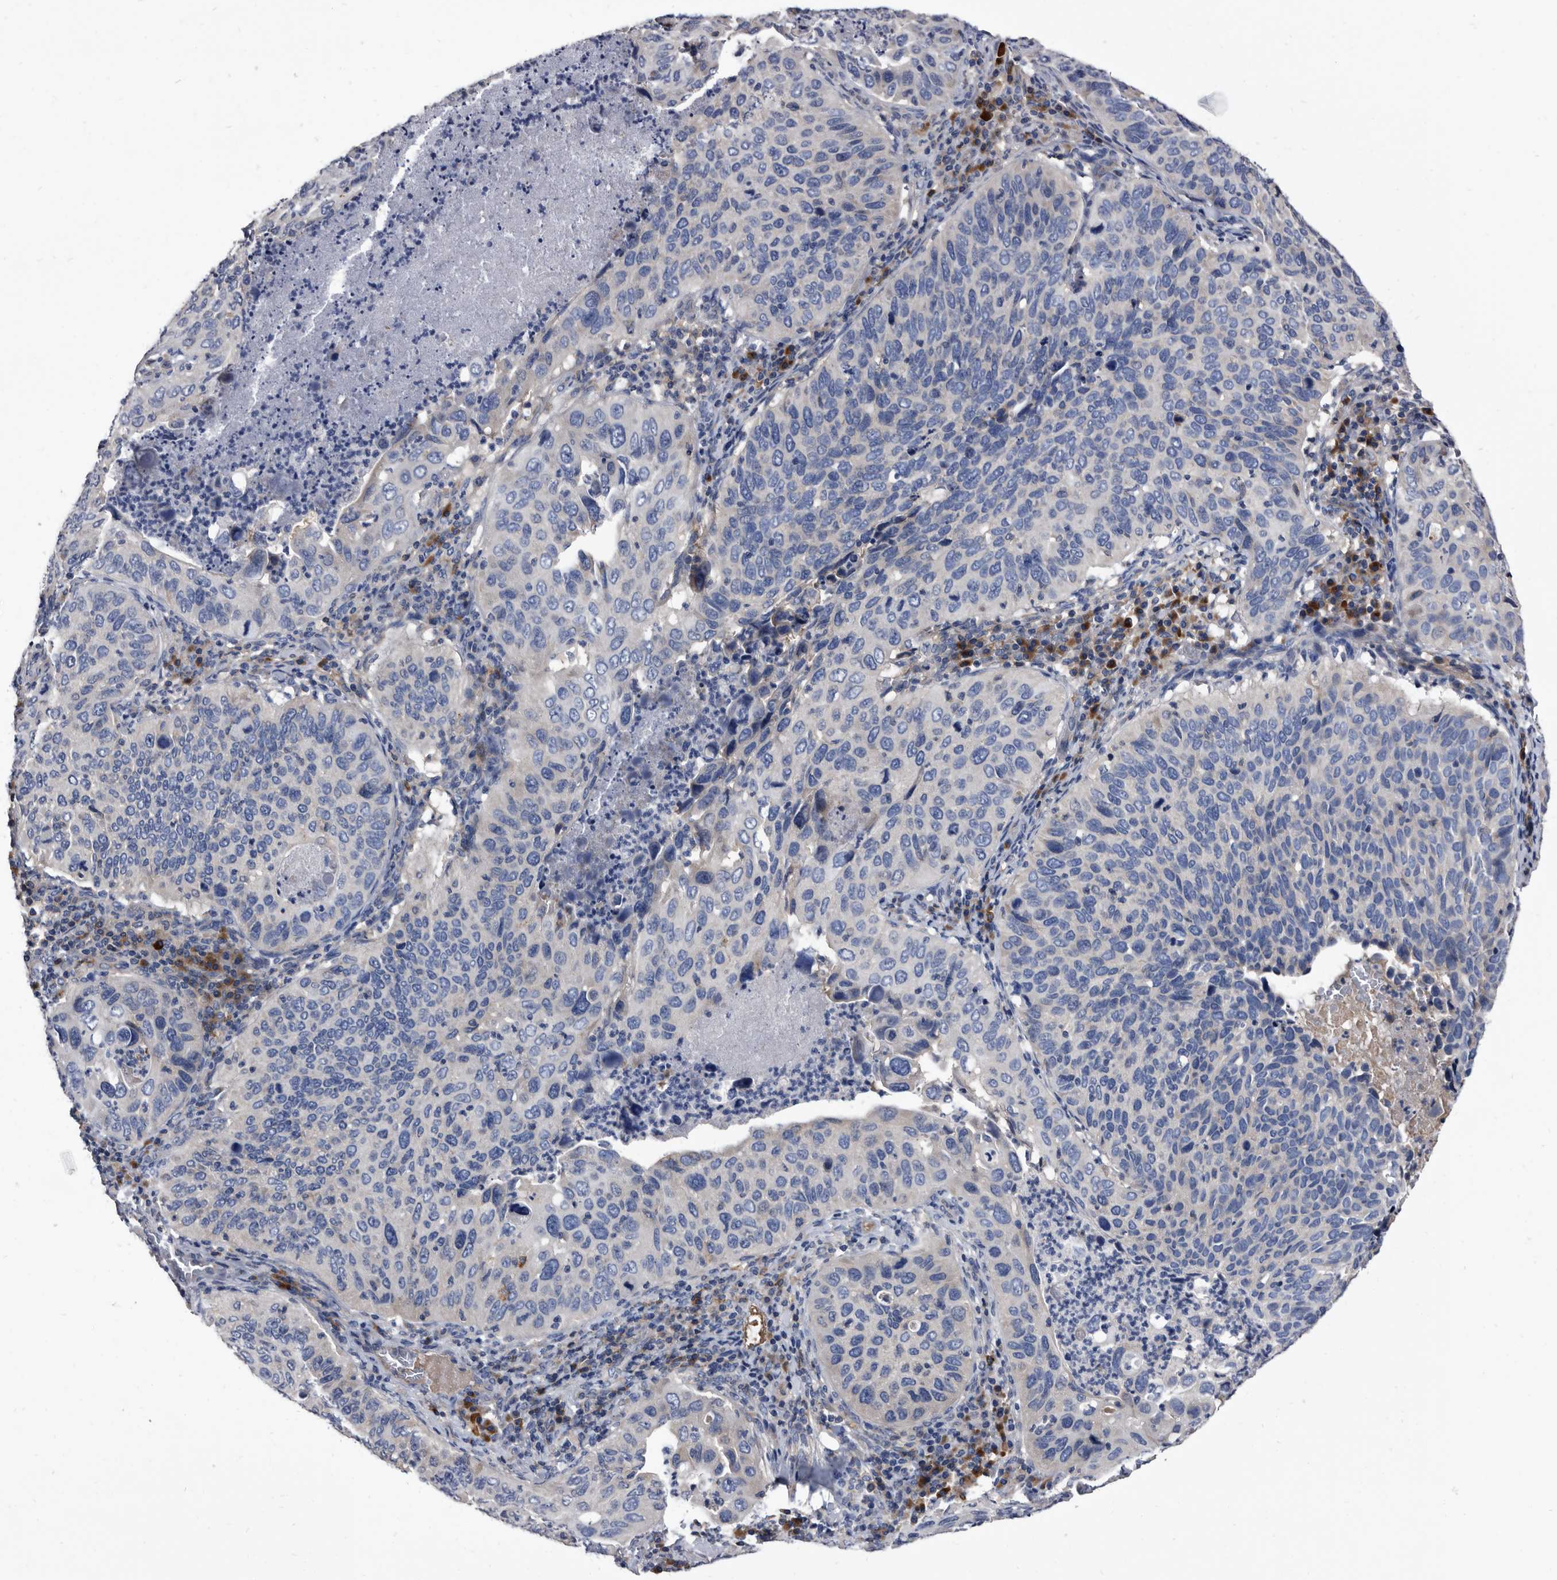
{"staining": {"intensity": "negative", "quantity": "none", "location": "none"}, "tissue": "cervical cancer", "cell_type": "Tumor cells", "image_type": "cancer", "snomed": [{"axis": "morphology", "description": "Squamous cell carcinoma, NOS"}, {"axis": "topography", "description": "Cervix"}], "caption": "Immunohistochemistry (IHC) of human squamous cell carcinoma (cervical) displays no staining in tumor cells.", "gene": "DTNBP1", "patient": {"sex": "female", "age": 38}}